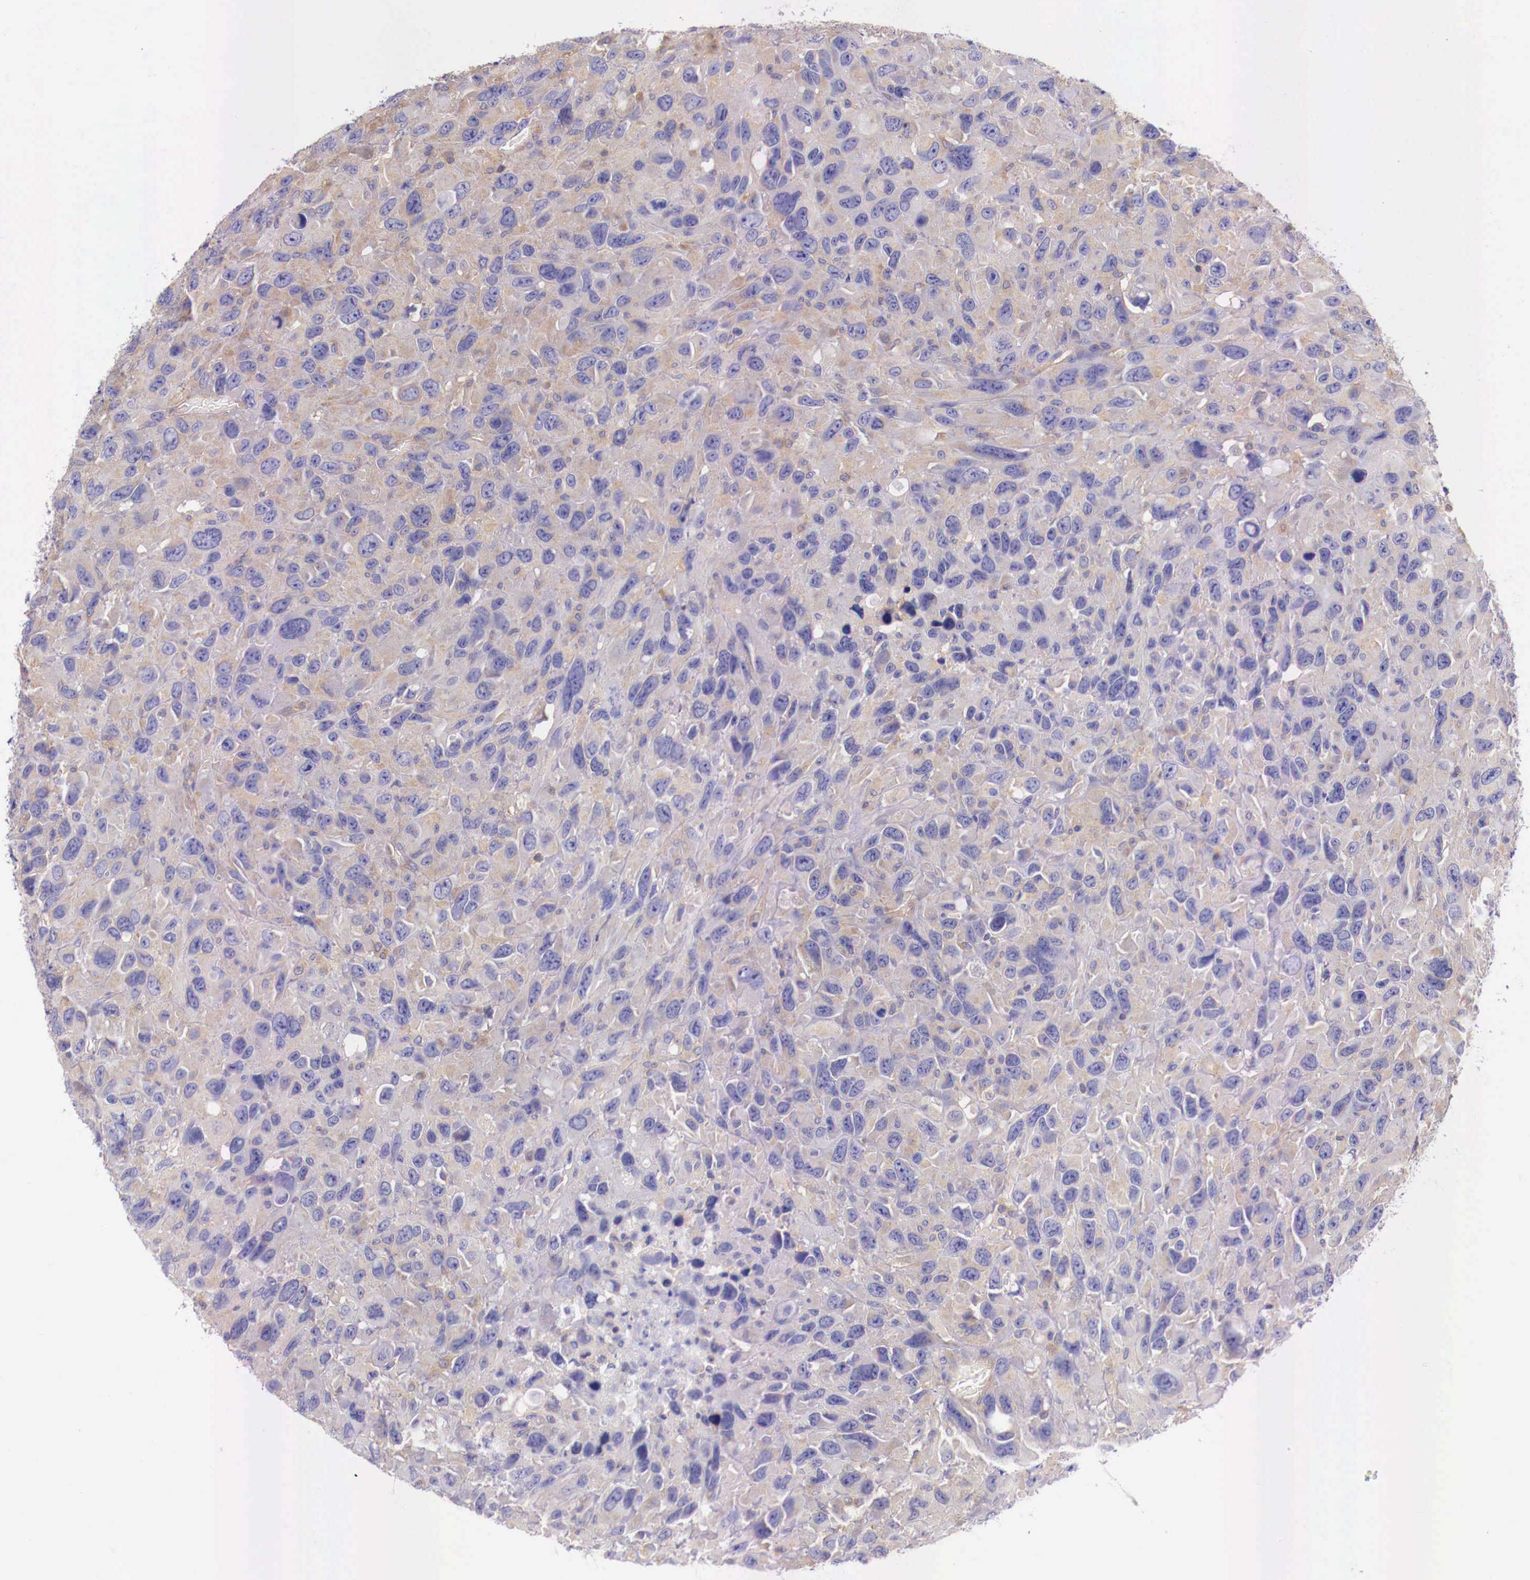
{"staining": {"intensity": "weak", "quantity": "25%-75%", "location": "cytoplasmic/membranous"}, "tissue": "renal cancer", "cell_type": "Tumor cells", "image_type": "cancer", "snomed": [{"axis": "morphology", "description": "Adenocarcinoma, NOS"}, {"axis": "topography", "description": "Kidney"}], "caption": "Immunohistochemistry (IHC) (DAB) staining of adenocarcinoma (renal) demonstrates weak cytoplasmic/membranous protein positivity in about 25%-75% of tumor cells.", "gene": "GRIPAP1", "patient": {"sex": "male", "age": 79}}